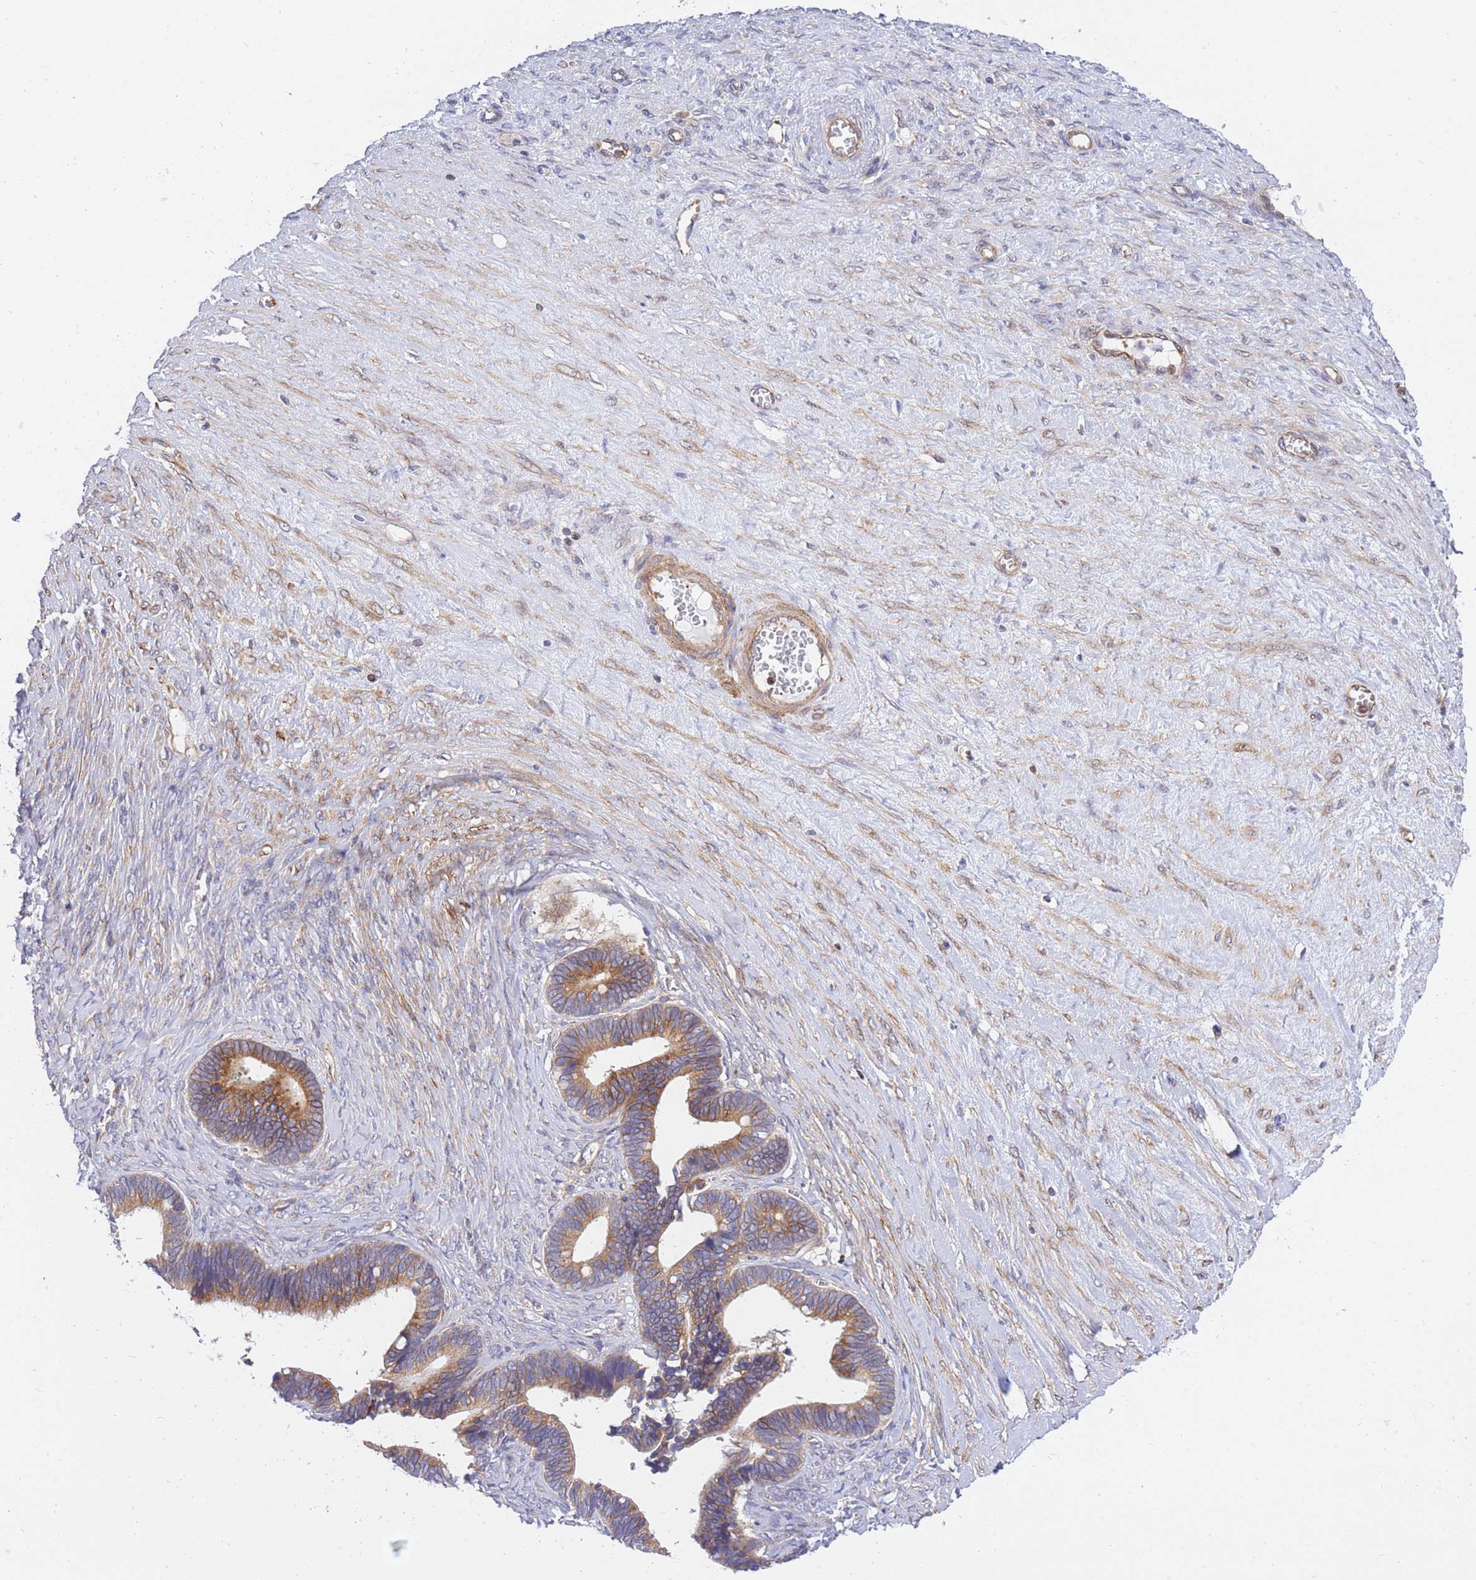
{"staining": {"intensity": "moderate", "quantity": ">75%", "location": "cytoplasmic/membranous"}, "tissue": "ovarian cancer", "cell_type": "Tumor cells", "image_type": "cancer", "snomed": [{"axis": "morphology", "description": "Cystadenocarcinoma, serous, NOS"}, {"axis": "topography", "description": "Ovary"}], "caption": "Immunohistochemistry (IHC) (DAB (3,3'-diaminobenzidine)) staining of human ovarian cancer (serous cystadenocarcinoma) displays moderate cytoplasmic/membranous protein positivity in about >75% of tumor cells.", "gene": "REM1", "patient": {"sex": "female", "age": 56}}